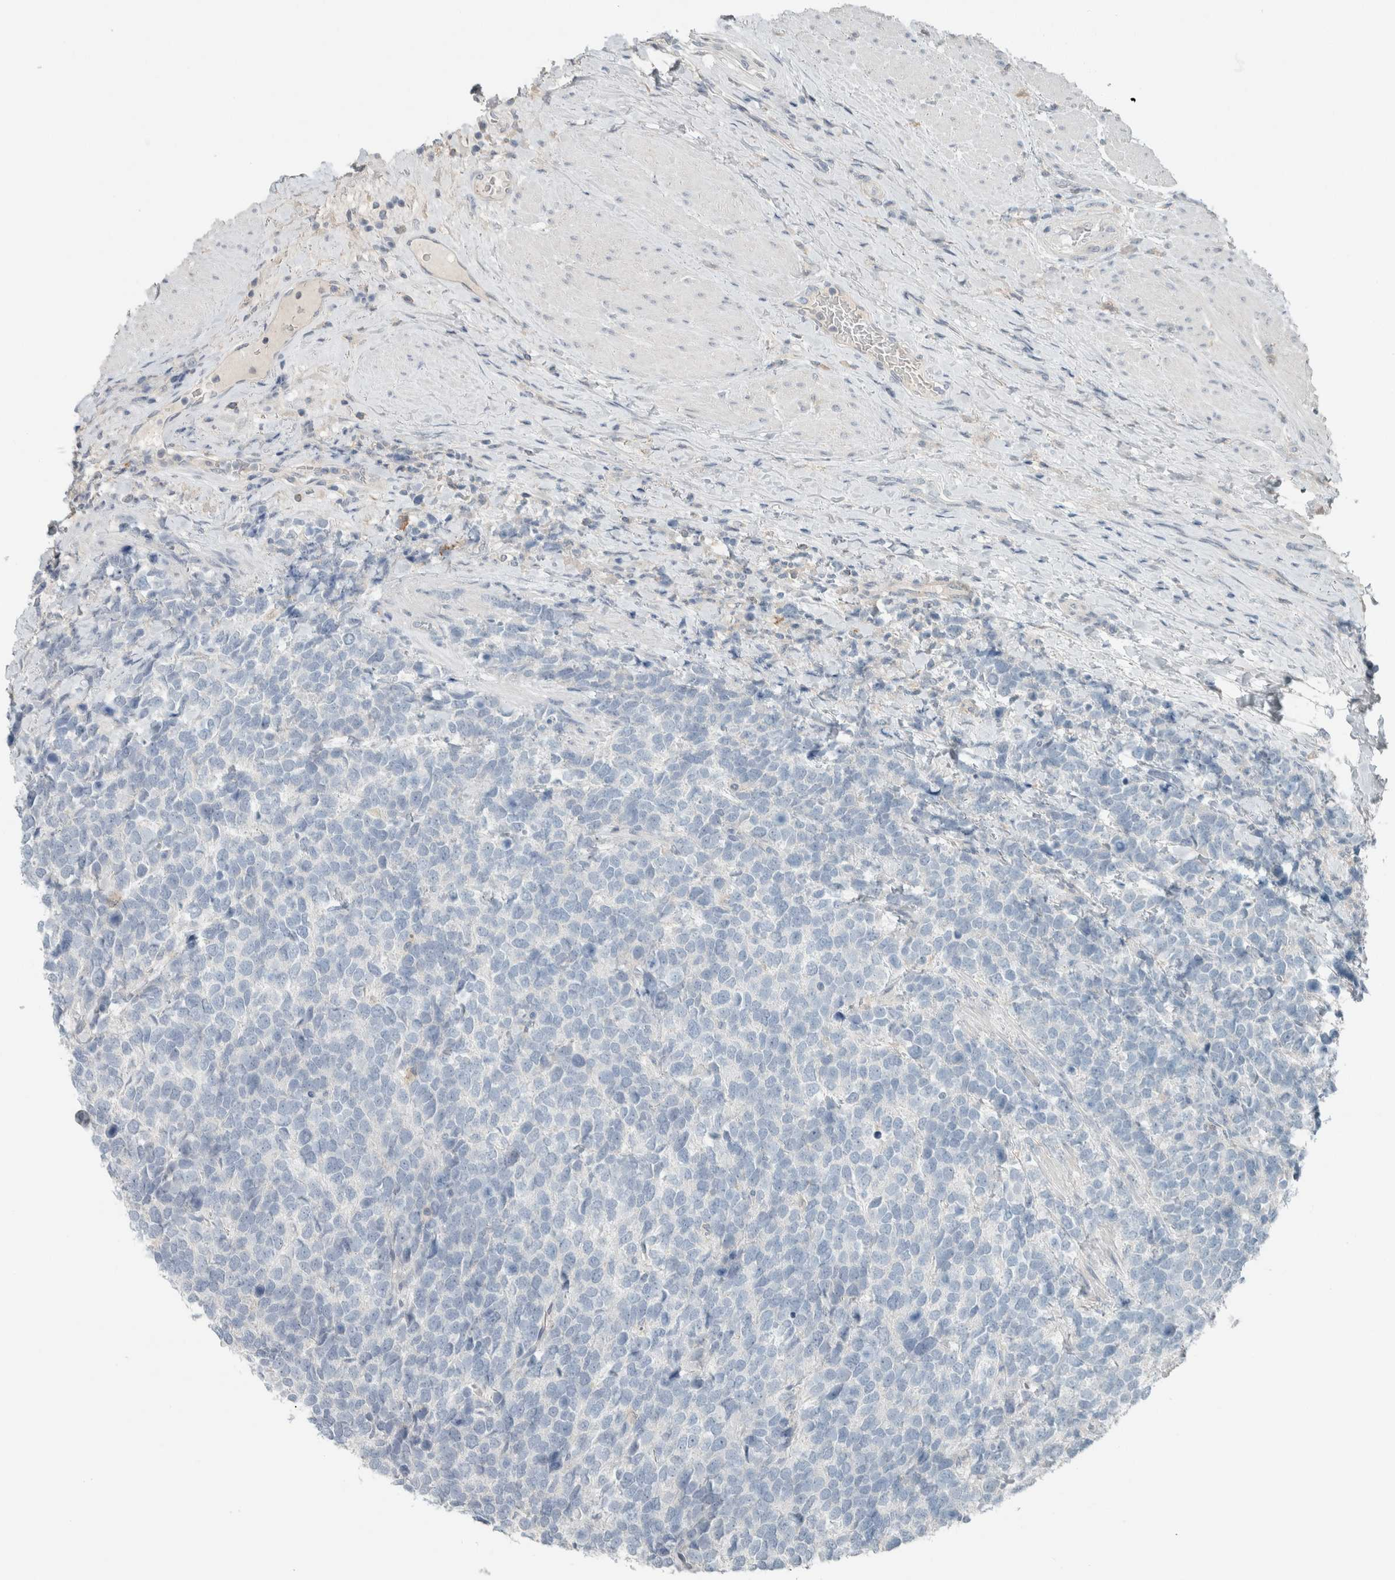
{"staining": {"intensity": "negative", "quantity": "none", "location": "none"}, "tissue": "urothelial cancer", "cell_type": "Tumor cells", "image_type": "cancer", "snomed": [{"axis": "morphology", "description": "Urothelial carcinoma, High grade"}, {"axis": "topography", "description": "Urinary bladder"}], "caption": "Immunohistochemistry image of human urothelial cancer stained for a protein (brown), which reveals no expression in tumor cells.", "gene": "SCIN", "patient": {"sex": "female", "age": 82}}